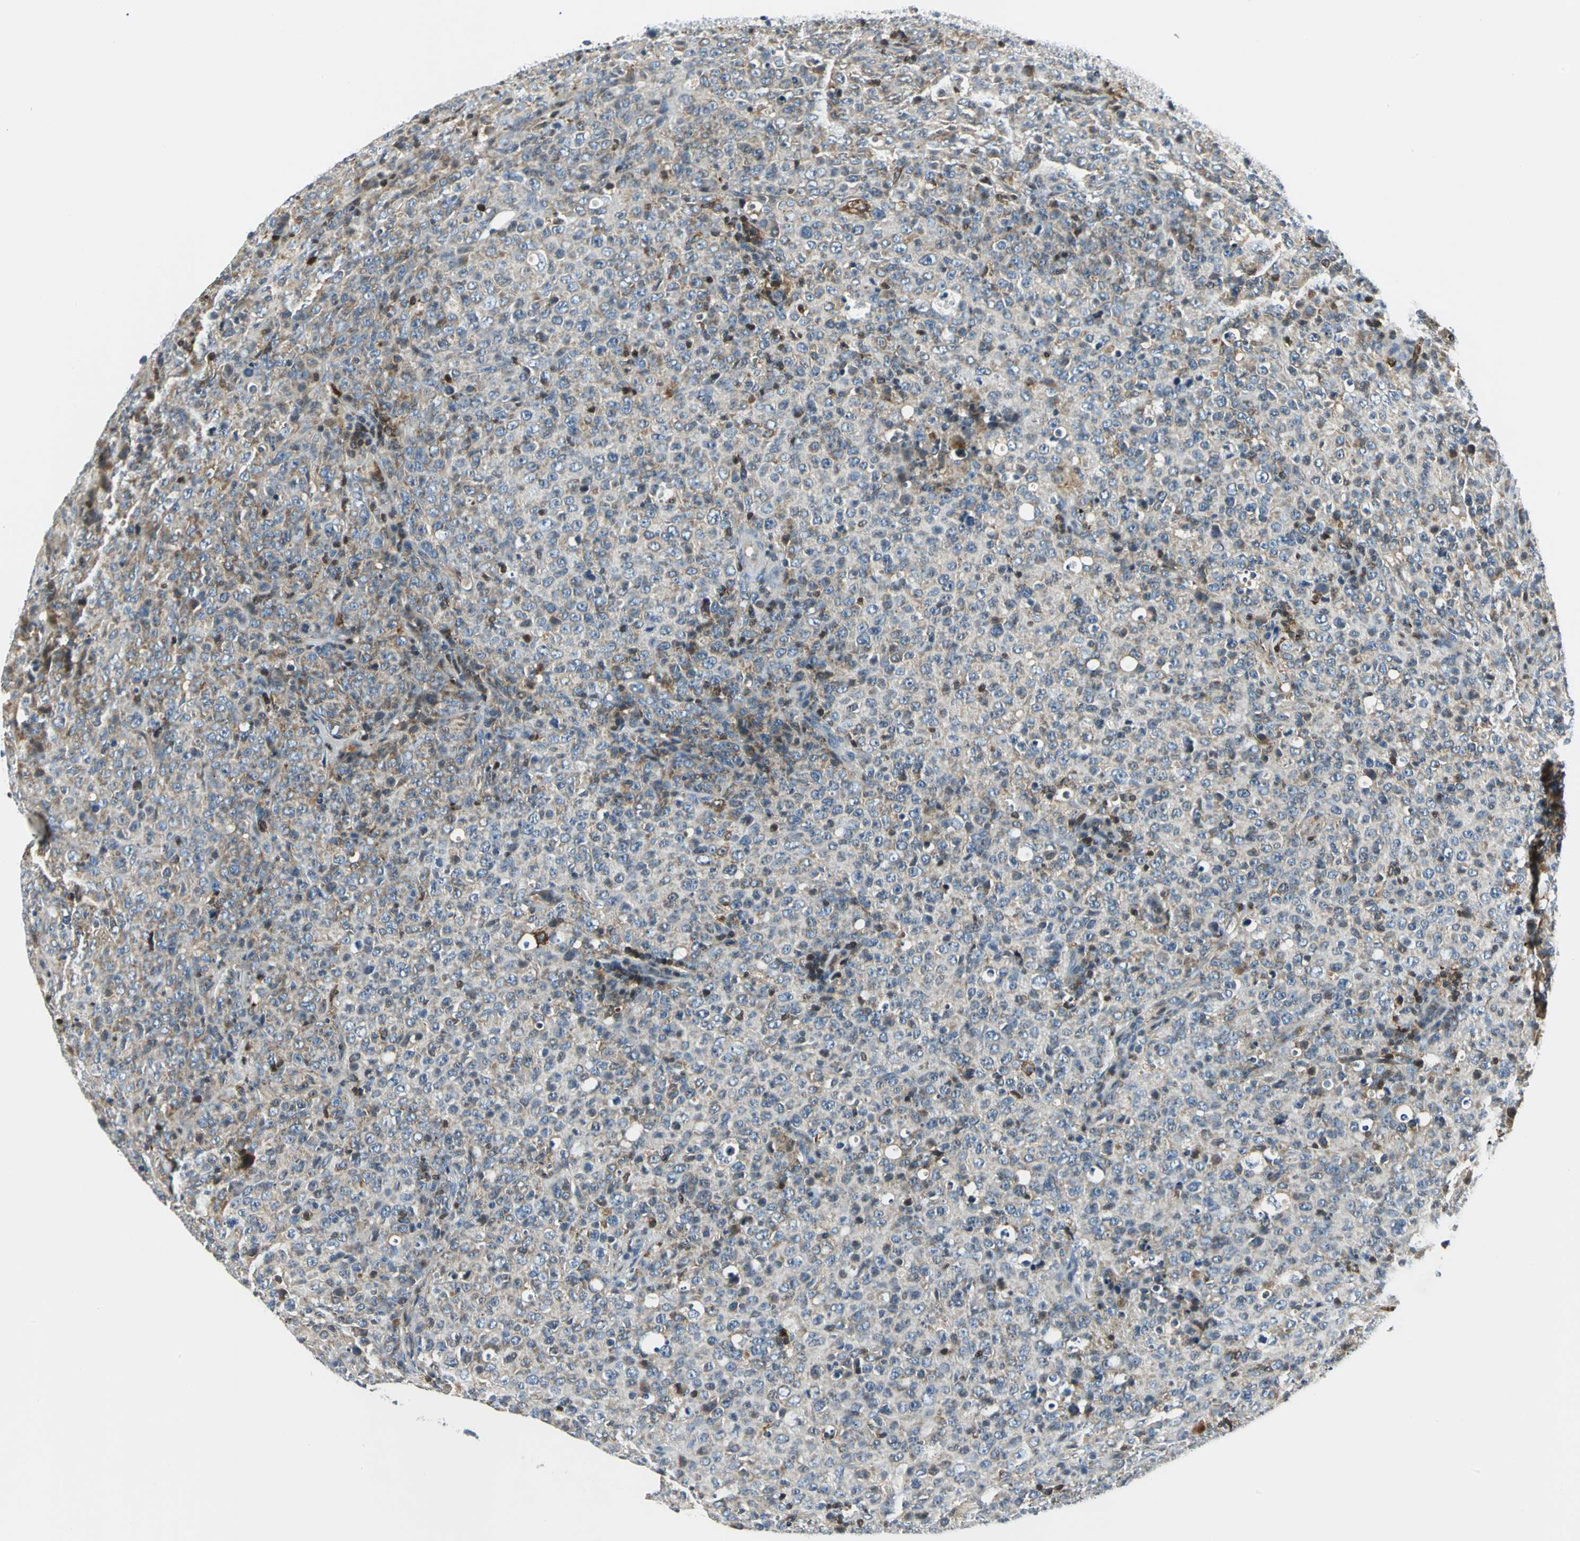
{"staining": {"intensity": "moderate", "quantity": ">75%", "location": "cytoplasmic/membranous"}, "tissue": "lymphoma", "cell_type": "Tumor cells", "image_type": "cancer", "snomed": [{"axis": "morphology", "description": "Malignant lymphoma, non-Hodgkin's type, High grade"}, {"axis": "topography", "description": "Tonsil"}], "caption": "Immunohistochemistry photomicrograph of human lymphoma stained for a protein (brown), which demonstrates medium levels of moderate cytoplasmic/membranous positivity in about >75% of tumor cells.", "gene": "USP40", "patient": {"sex": "female", "age": 36}}